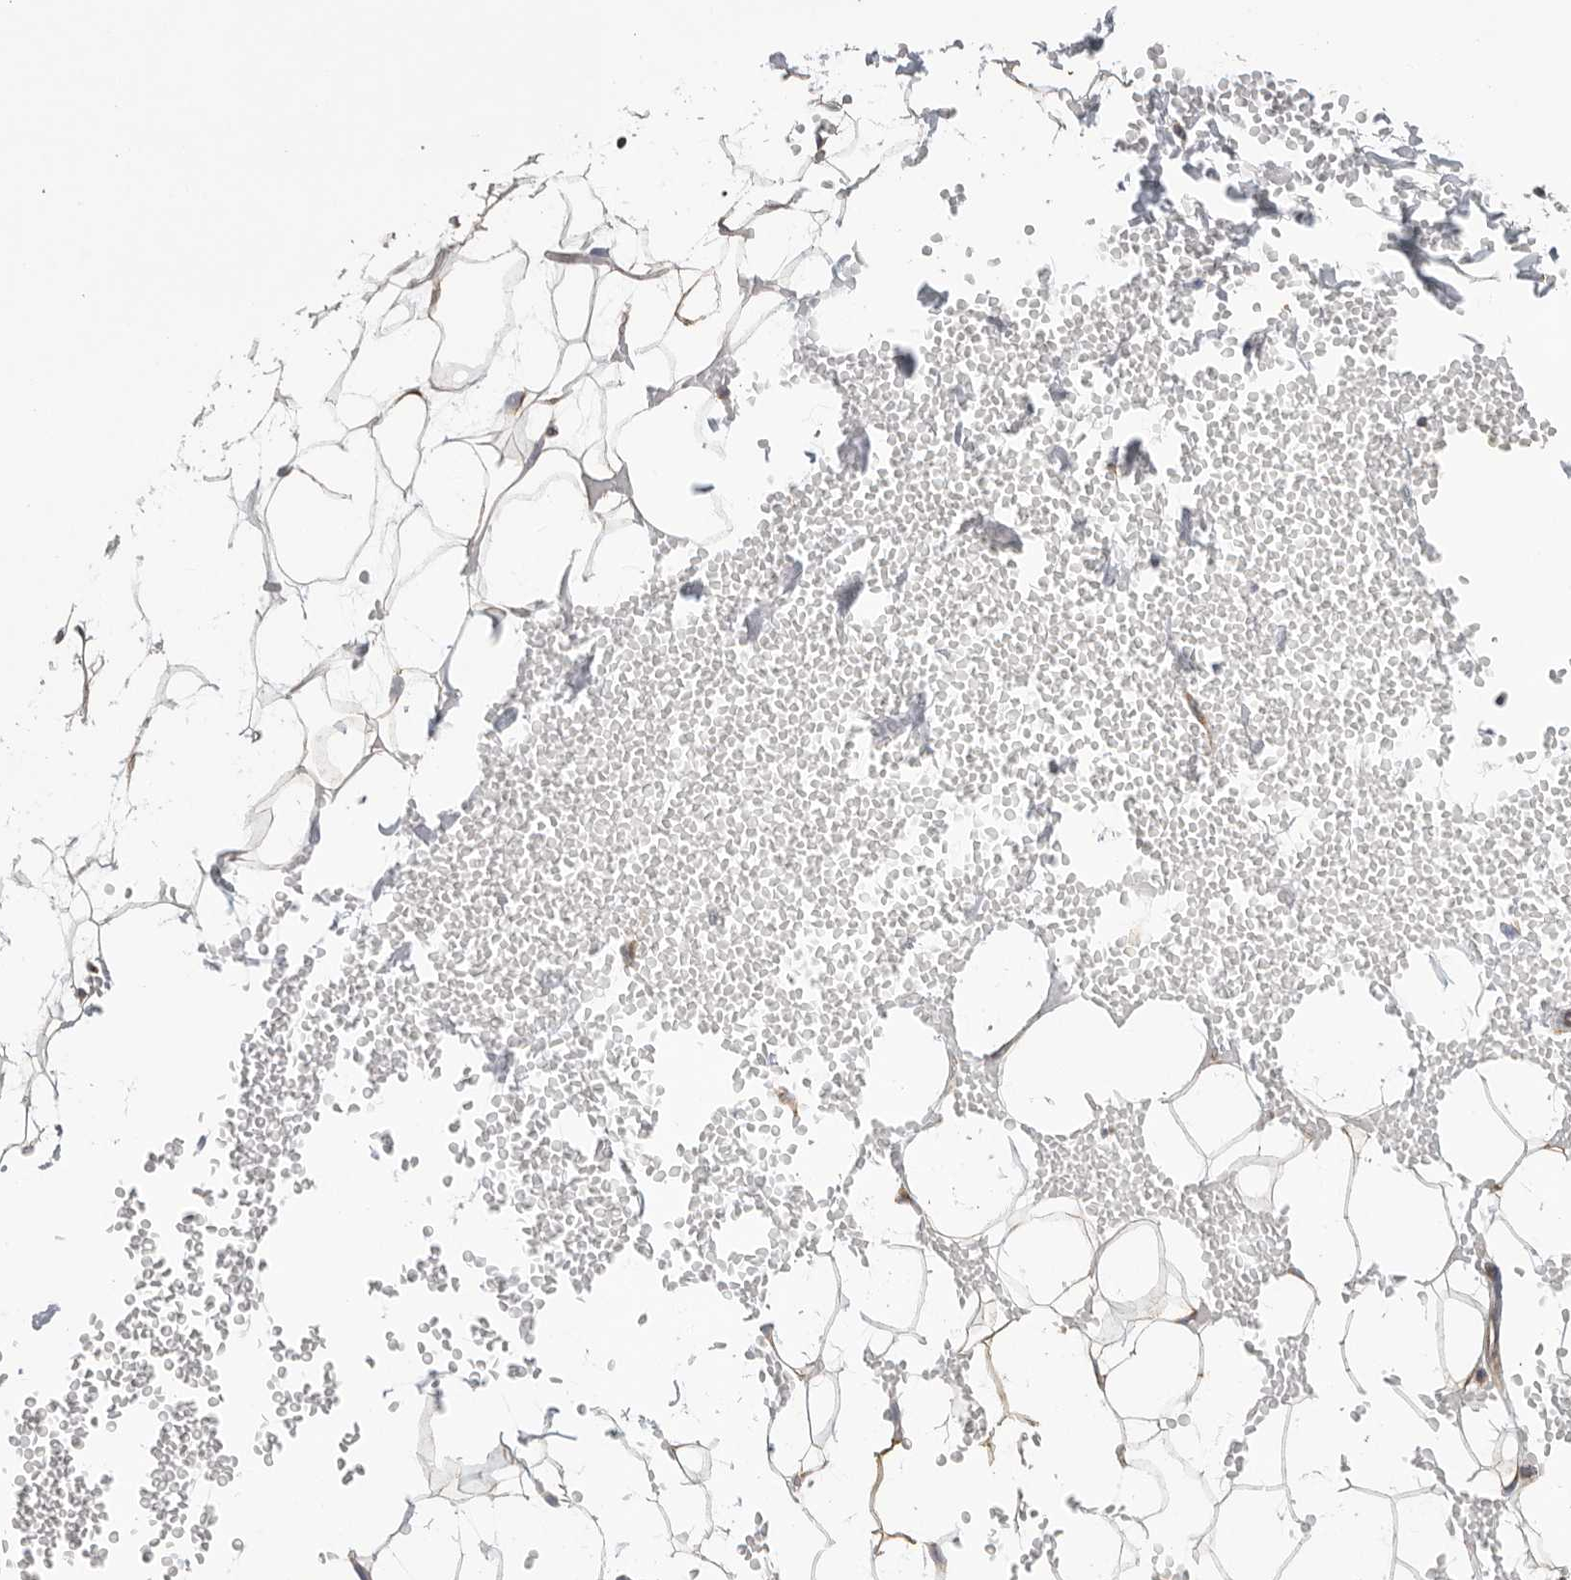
{"staining": {"intensity": "negative", "quantity": "none", "location": "none"}, "tissue": "adipose tissue", "cell_type": "Adipocytes", "image_type": "normal", "snomed": [{"axis": "morphology", "description": "Normal tissue, NOS"}, {"axis": "topography", "description": "Breast"}], "caption": "DAB (3,3'-diaminobenzidine) immunohistochemical staining of unremarkable adipose tissue reveals no significant expression in adipocytes.", "gene": "FKBP8", "patient": {"sex": "female", "age": 23}}